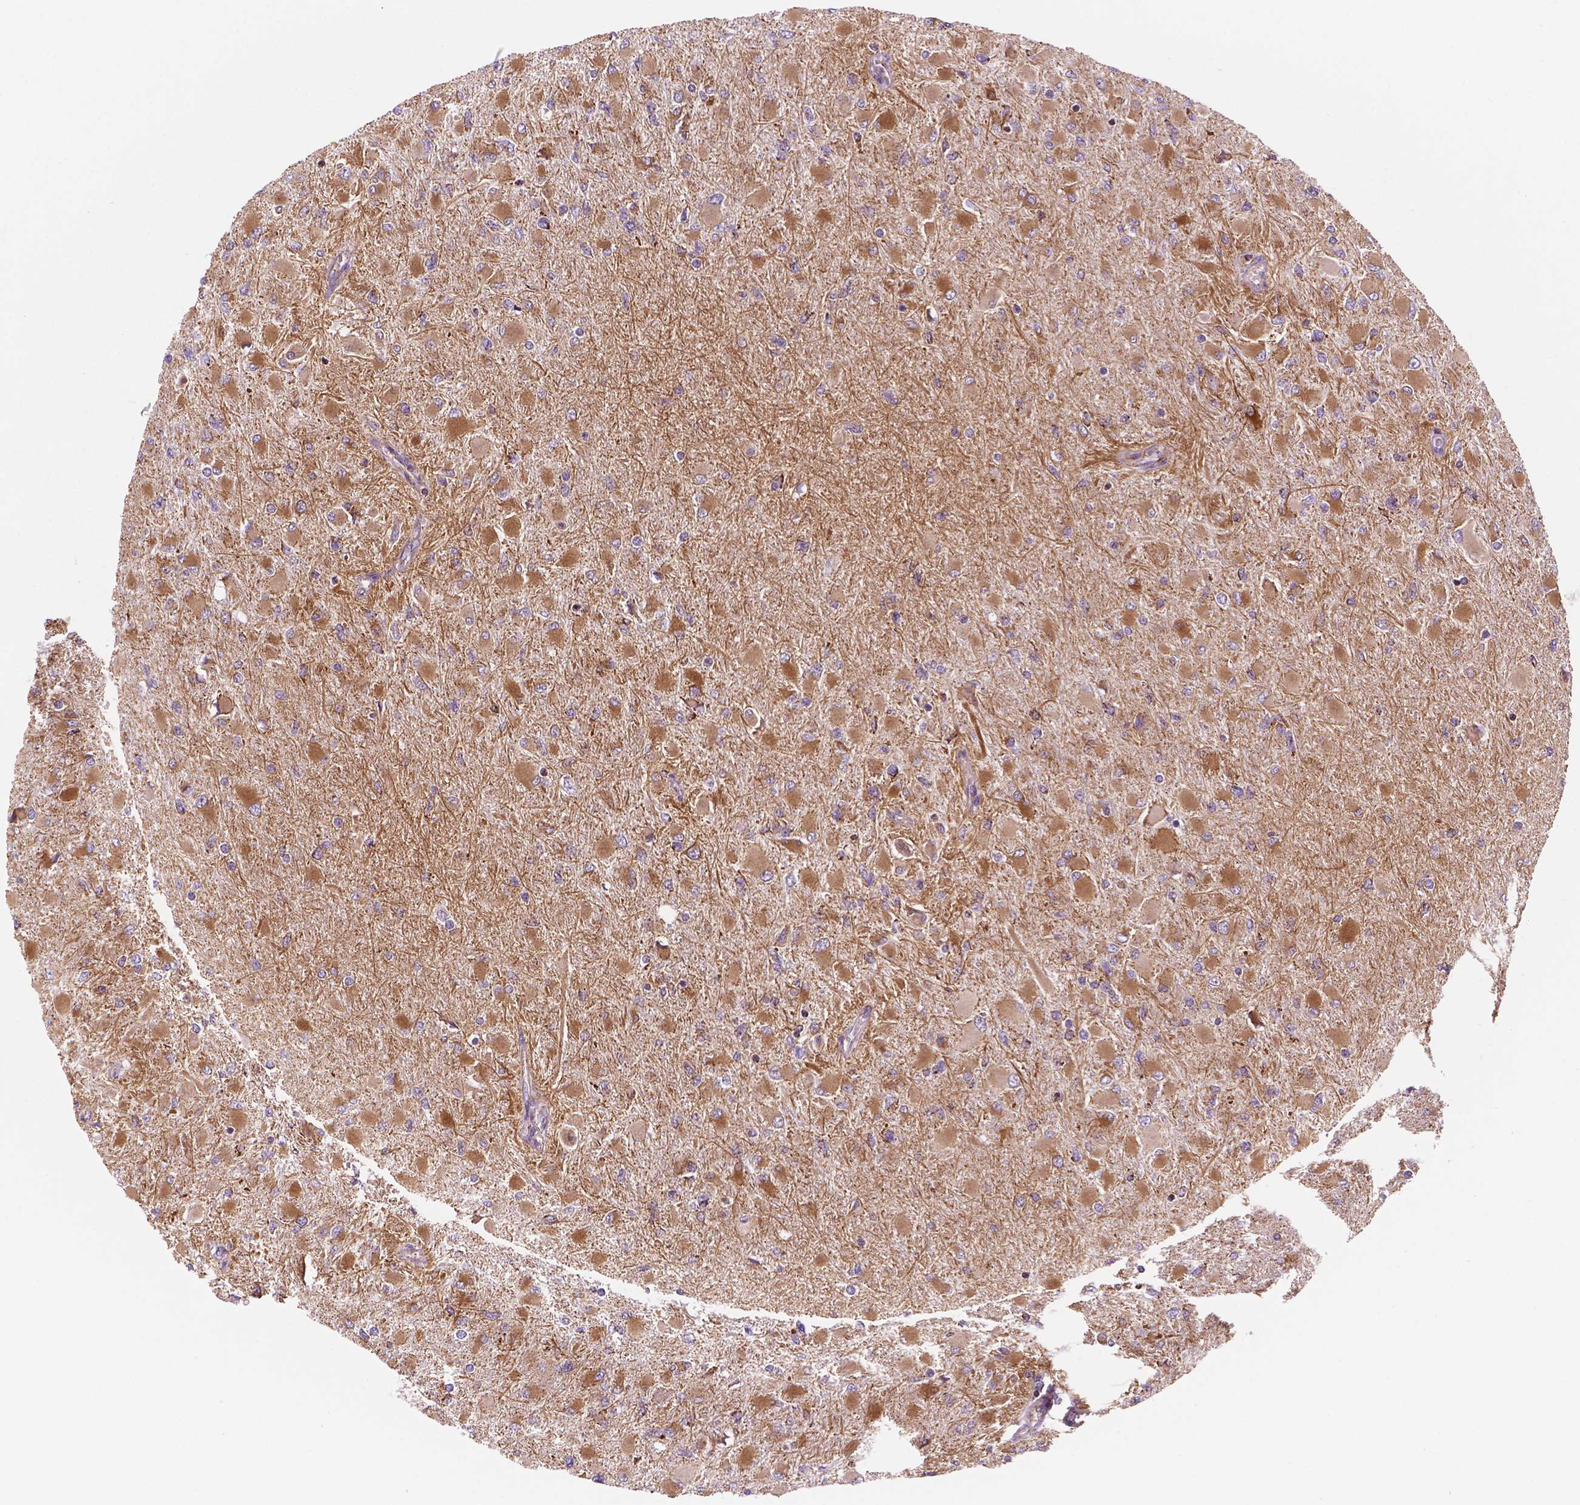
{"staining": {"intensity": "moderate", "quantity": ">75%", "location": "cytoplasmic/membranous"}, "tissue": "glioma", "cell_type": "Tumor cells", "image_type": "cancer", "snomed": [{"axis": "morphology", "description": "Glioma, malignant, High grade"}, {"axis": "topography", "description": "Cerebral cortex"}], "caption": "A micrograph of high-grade glioma (malignant) stained for a protein shows moderate cytoplasmic/membranous brown staining in tumor cells.", "gene": "GEMIN4", "patient": {"sex": "female", "age": 36}}